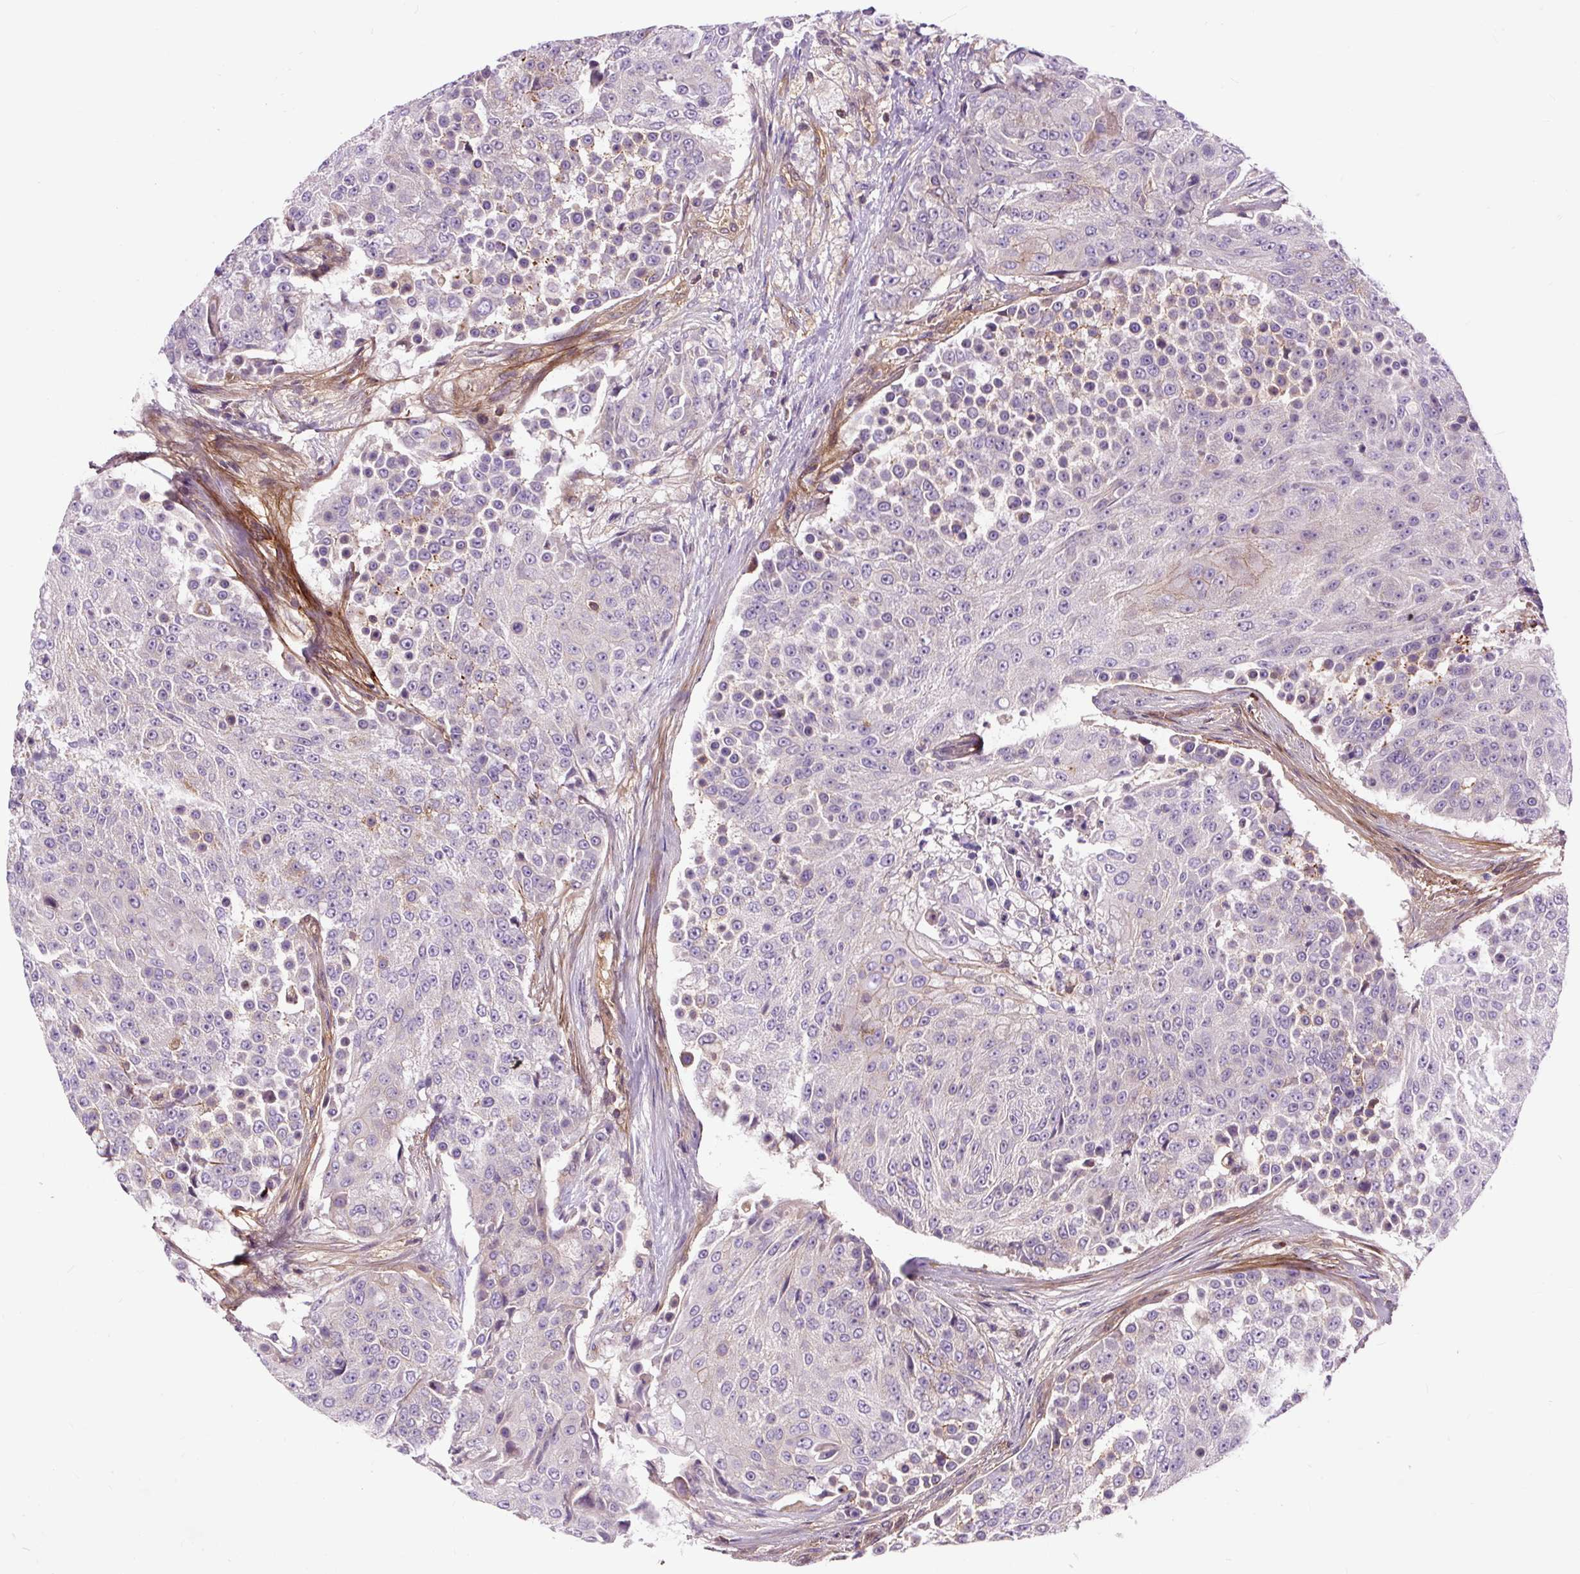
{"staining": {"intensity": "negative", "quantity": "none", "location": "none"}, "tissue": "urothelial cancer", "cell_type": "Tumor cells", "image_type": "cancer", "snomed": [{"axis": "morphology", "description": "Urothelial carcinoma, High grade"}, {"axis": "topography", "description": "Urinary bladder"}], "caption": "An immunohistochemistry histopathology image of urothelial carcinoma (high-grade) is shown. There is no staining in tumor cells of urothelial carcinoma (high-grade).", "gene": "PCDHGB3", "patient": {"sex": "female", "age": 63}}